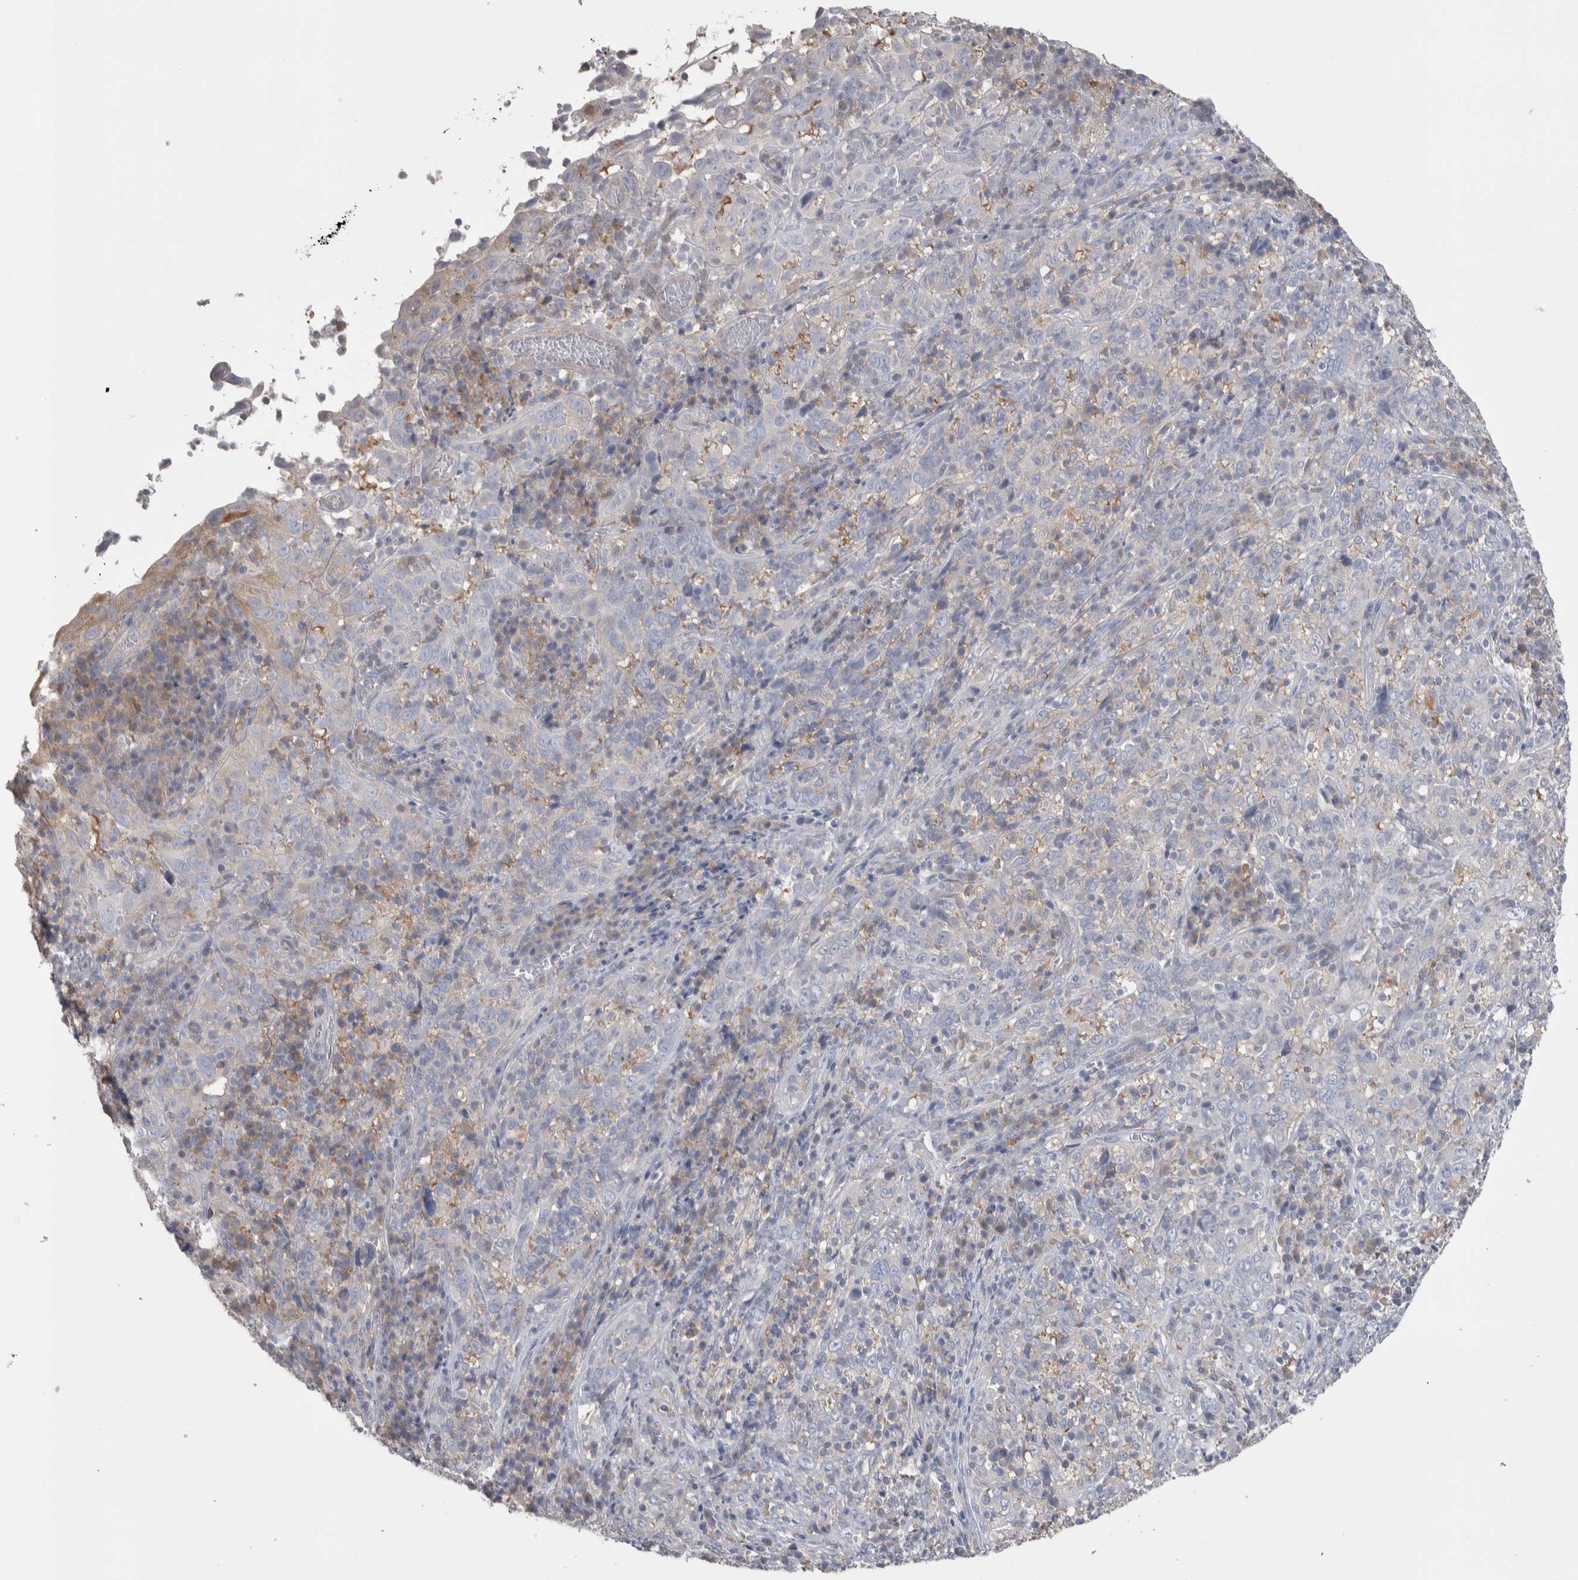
{"staining": {"intensity": "negative", "quantity": "none", "location": "none"}, "tissue": "cervical cancer", "cell_type": "Tumor cells", "image_type": "cancer", "snomed": [{"axis": "morphology", "description": "Squamous cell carcinoma, NOS"}, {"axis": "topography", "description": "Cervix"}], "caption": "Protein analysis of cervical cancer (squamous cell carcinoma) reveals no significant expression in tumor cells.", "gene": "GPHN", "patient": {"sex": "female", "age": 46}}